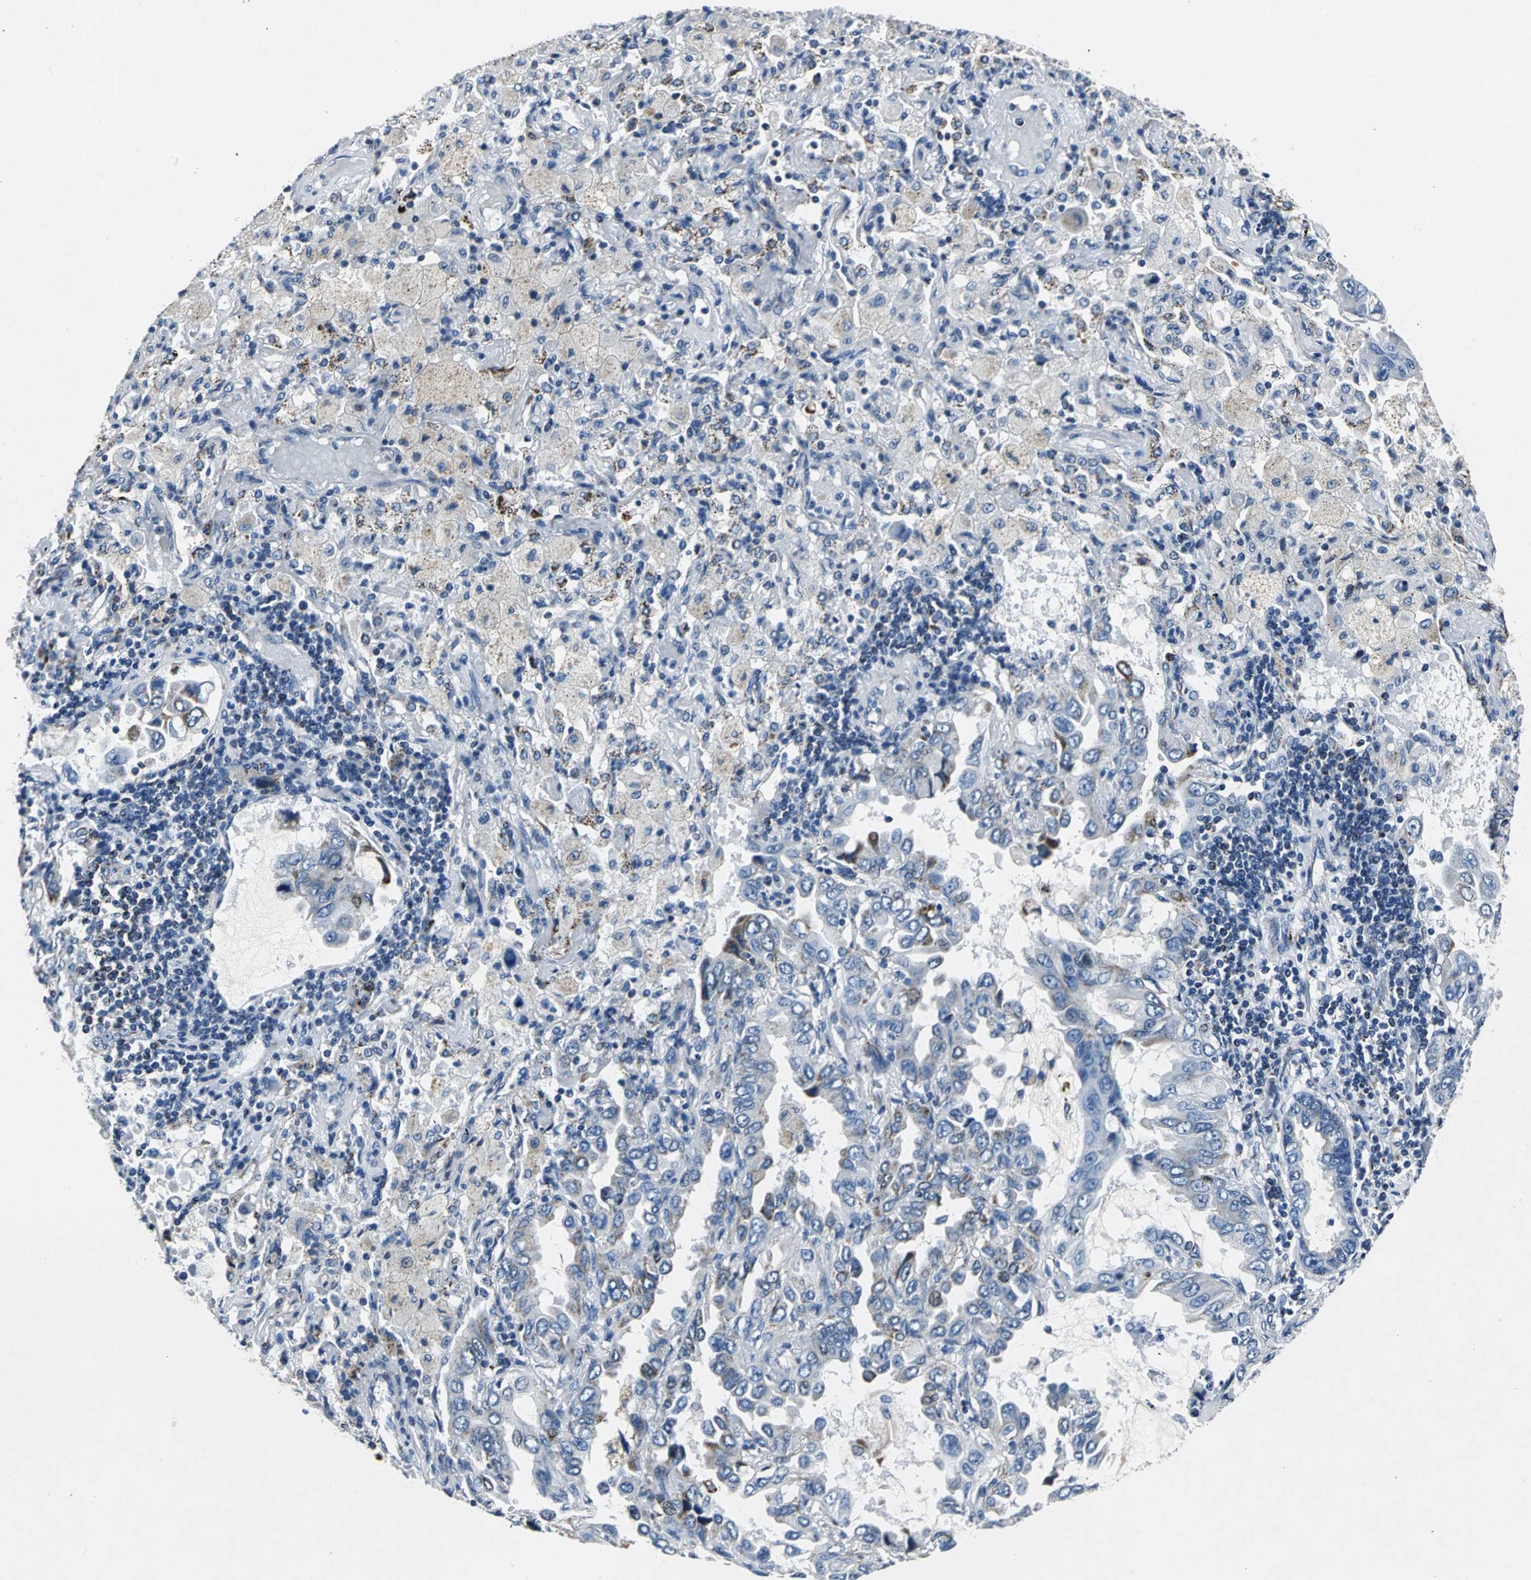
{"staining": {"intensity": "weak", "quantity": "25%-75%", "location": "cytoplasmic/membranous"}, "tissue": "lung cancer", "cell_type": "Tumor cells", "image_type": "cancer", "snomed": [{"axis": "morphology", "description": "Adenocarcinoma, NOS"}, {"axis": "topography", "description": "Lung"}], "caption": "A histopathology image of human adenocarcinoma (lung) stained for a protein shows weak cytoplasmic/membranous brown staining in tumor cells.", "gene": "IFI6", "patient": {"sex": "male", "age": 64}}